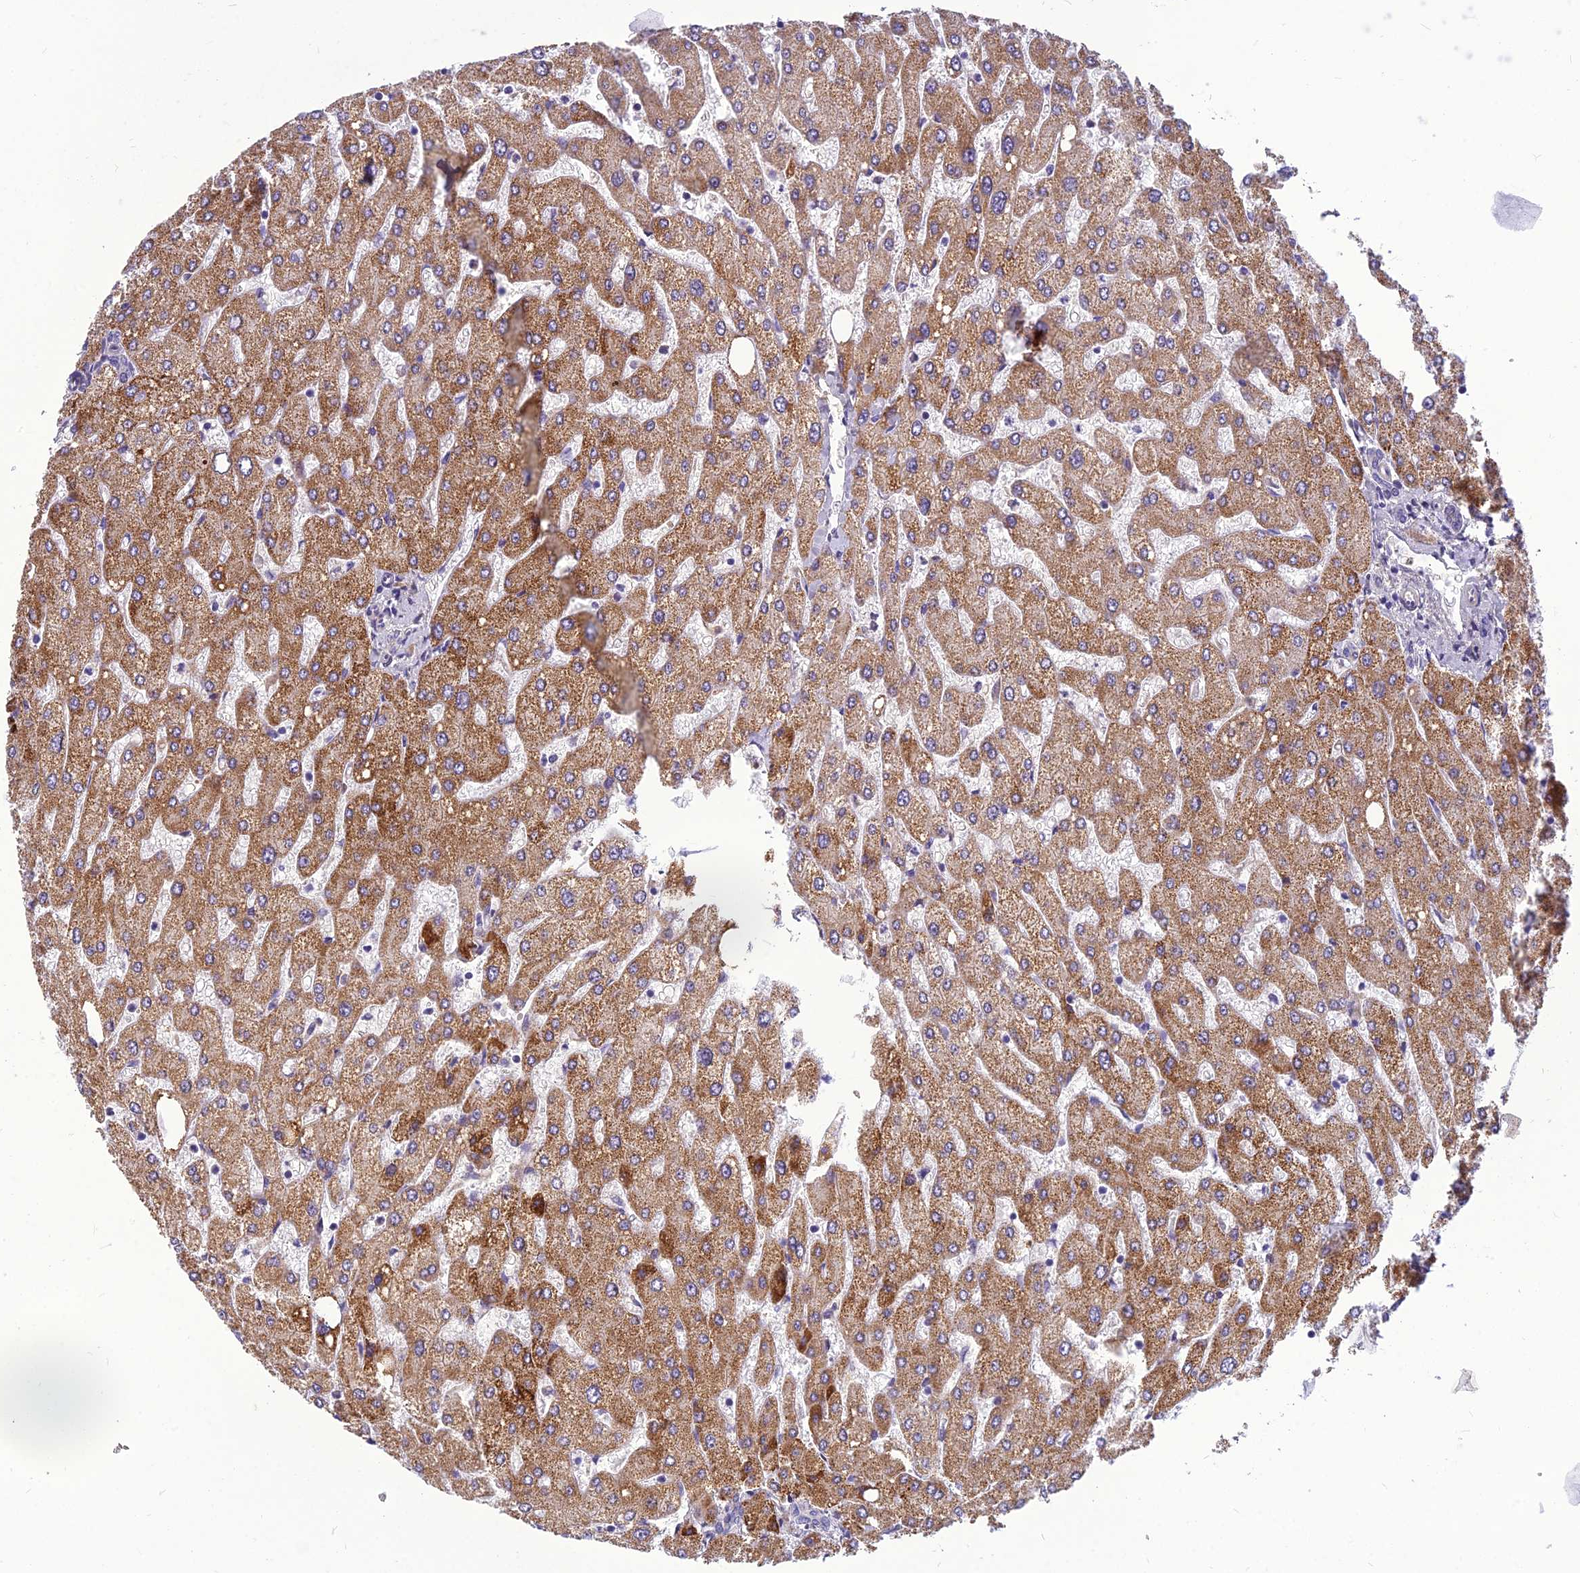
{"staining": {"intensity": "negative", "quantity": "none", "location": "none"}, "tissue": "liver", "cell_type": "Cholangiocytes", "image_type": "normal", "snomed": [{"axis": "morphology", "description": "Normal tissue, NOS"}, {"axis": "topography", "description": "Liver"}], "caption": "Immunohistochemistry histopathology image of benign liver: human liver stained with DAB displays no significant protein expression in cholangiocytes. The staining is performed using DAB brown chromogen with nuclei counter-stained in using hematoxylin.", "gene": "CLEC11A", "patient": {"sex": "male", "age": 55}}